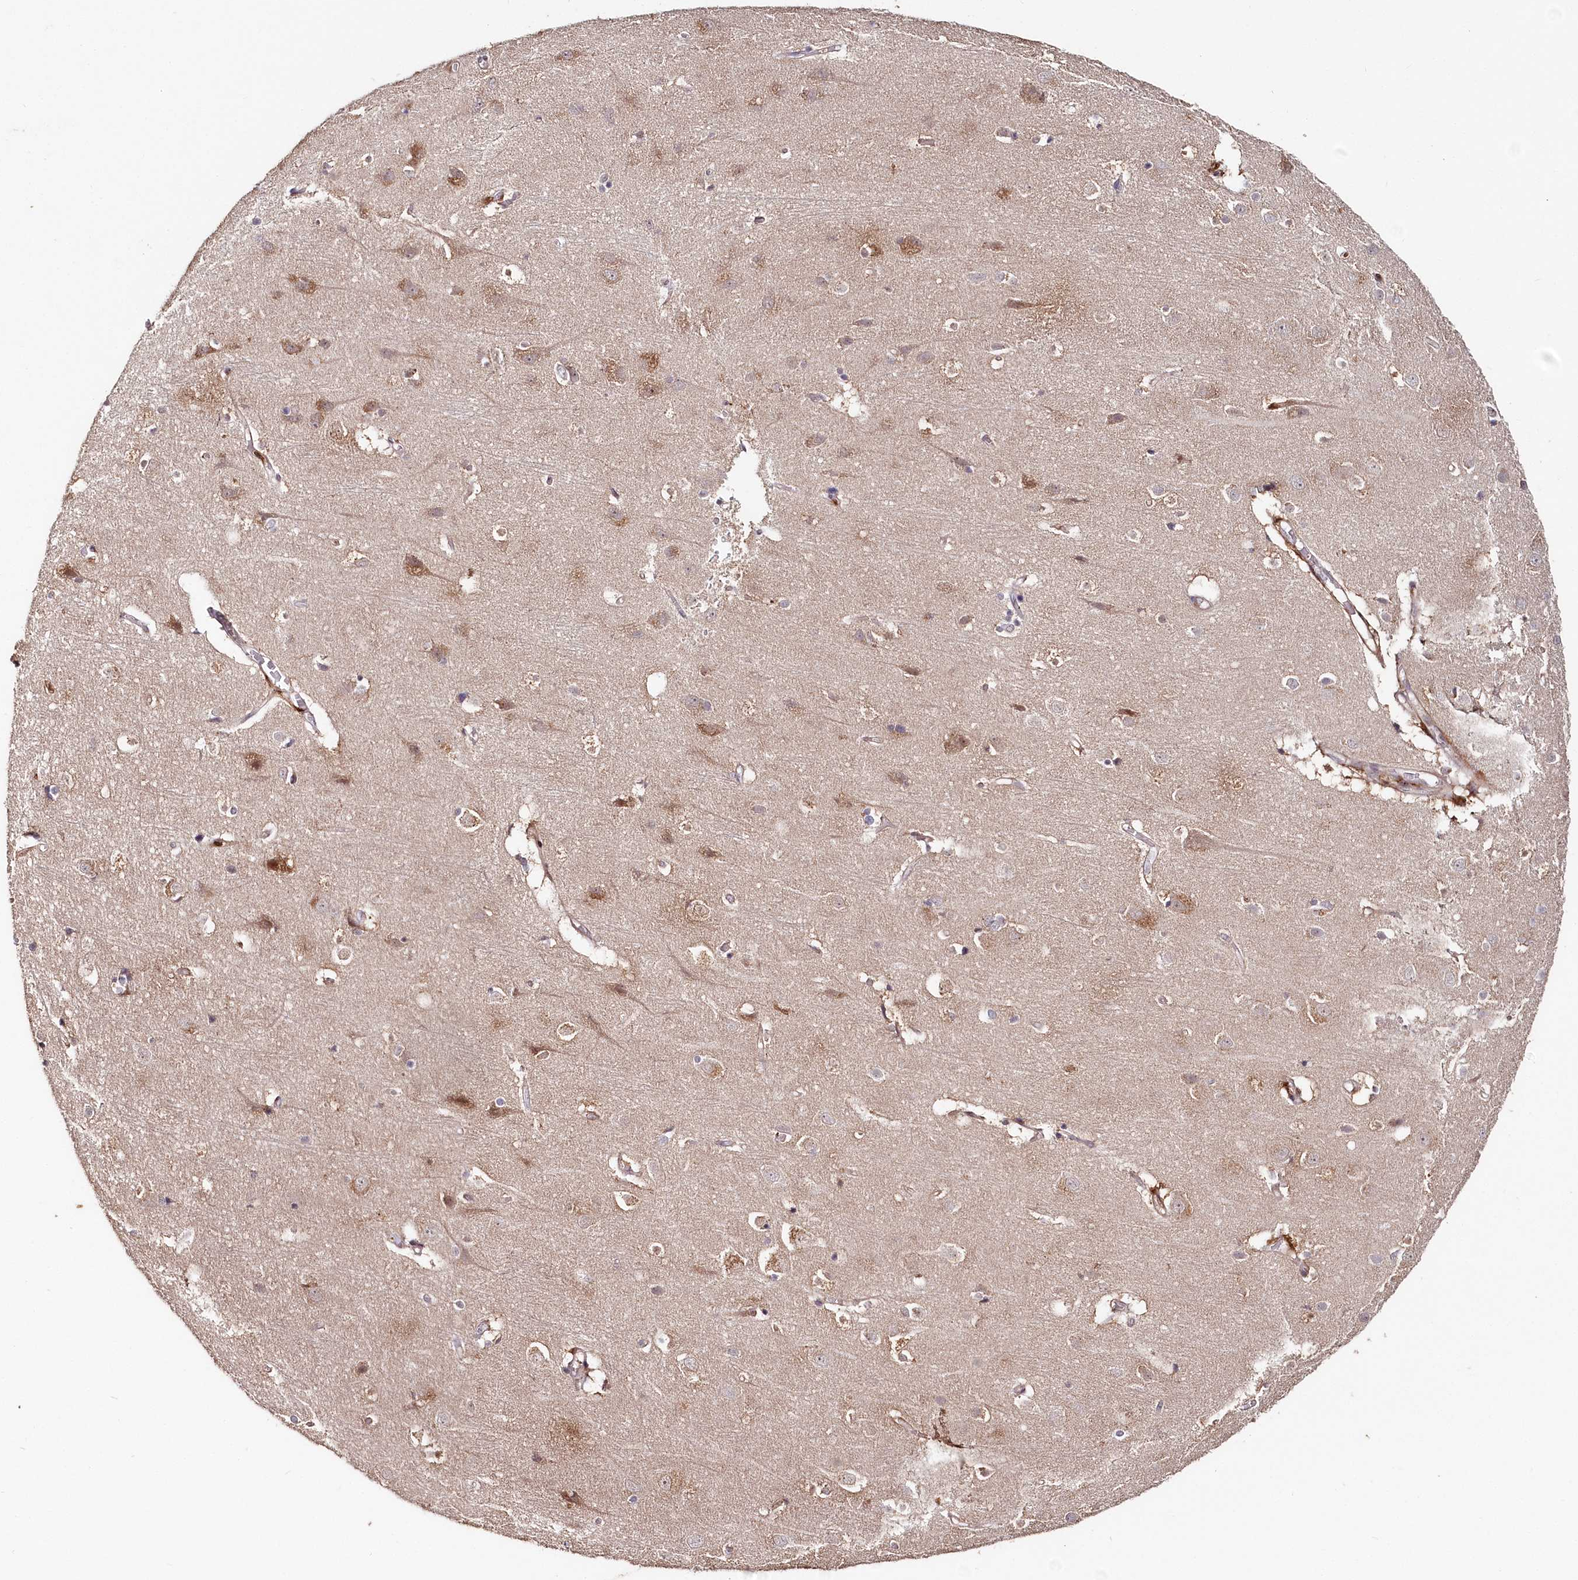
{"staining": {"intensity": "weak", "quantity": "25%-75%", "location": "cytoplasmic/membranous"}, "tissue": "cerebral cortex", "cell_type": "Endothelial cells", "image_type": "normal", "snomed": [{"axis": "morphology", "description": "Normal tissue, NOS"}, {"axis": "topography", "description": "Cerebral cortex"}], "caption": "The micrograph demonstrates immunohistochemical staining of normal cerebral cortex. There is weak cytoplasmic/membranous staining is identified in approximately 25%-75% of endothelial cells. (Stains: DAB (3,3'-diaminobenzidine) in brown, nuclei in blue, Microscopy: brightfield microscopy at high magnification).", "gene": "SNED1", "patient": {"sex": "male", "age": 54}}